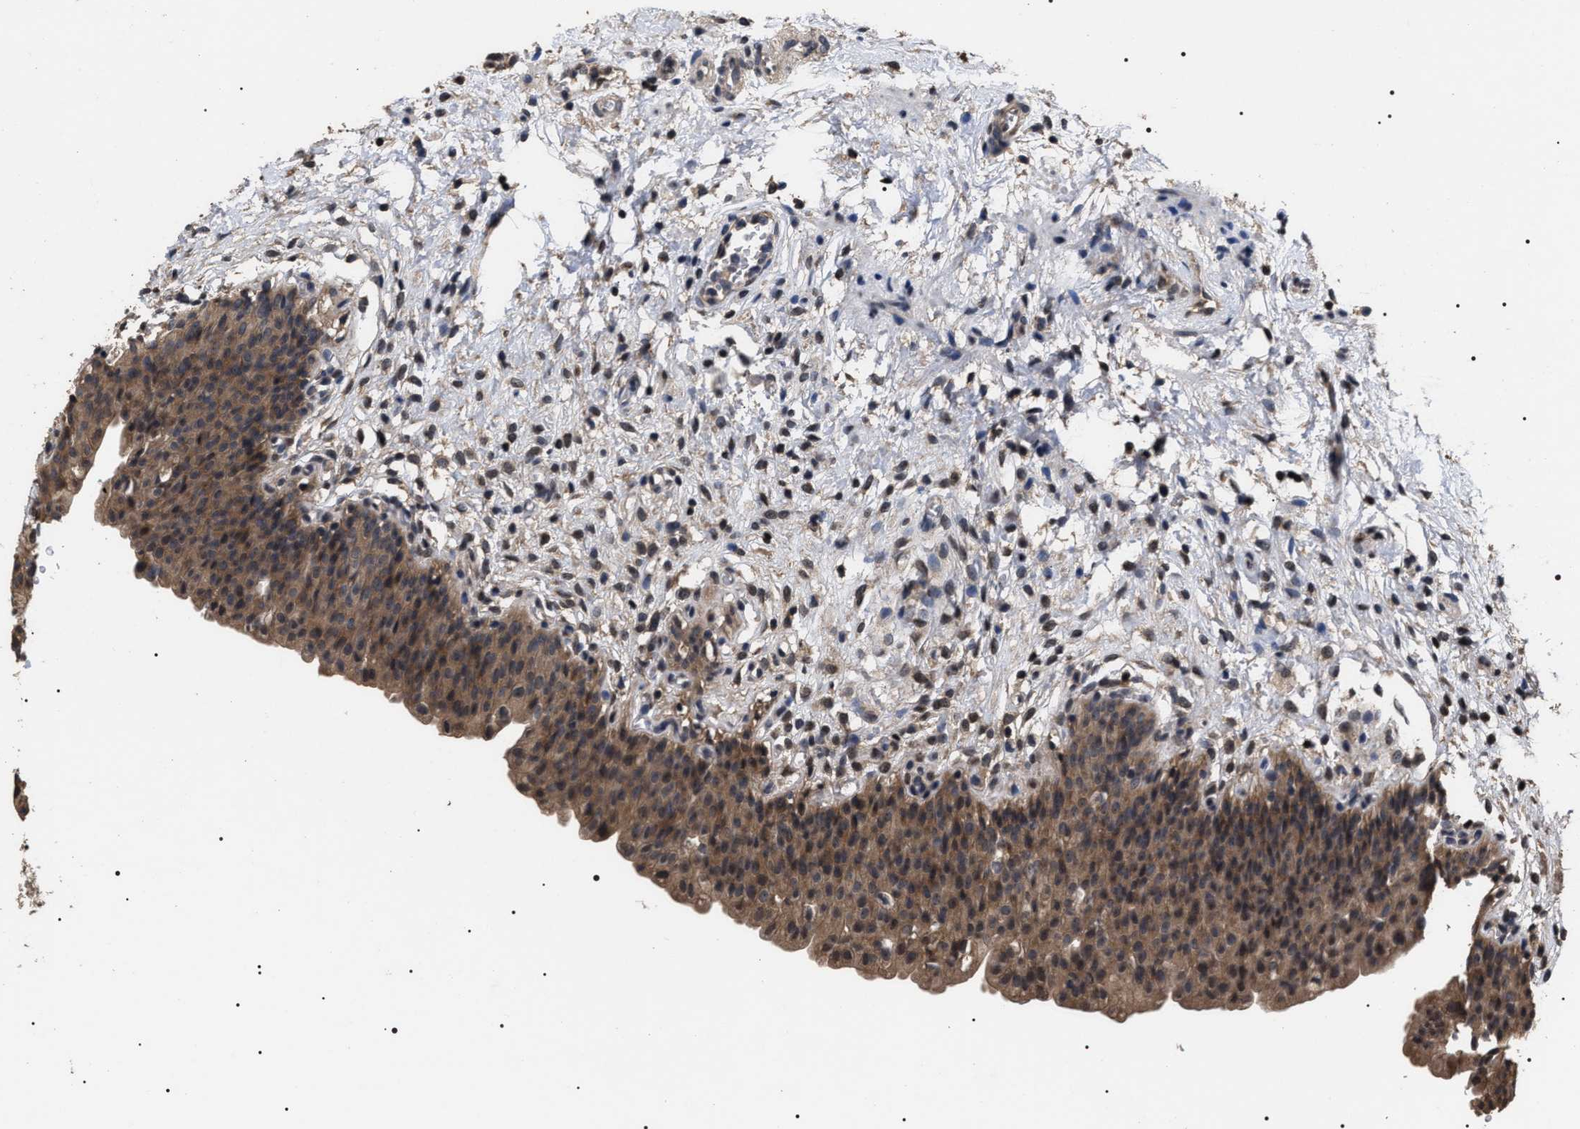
{"staining": {"intensity": "moderate", "quantity": ">75%", "location": "cytoplasmic/membranous,nuclear"}, "tissue": "urinary bladder", "cell_type": "Urothelial cells", "image_type": "normal", "snomed": [{"axis": "morphology", "description": "Normal tissue, NOS"}, {"axis": "topography", "description": "Urinary bladder"}], "caption": "The micrograph shows staining of unremarkable urinary bladder, revealing moderate cytoplasmic/membranous,nuclear protein staining (brown color) within urothelial cells.", "gene": "UPF3A", "patient": {"sex": "male", "age": 37}}